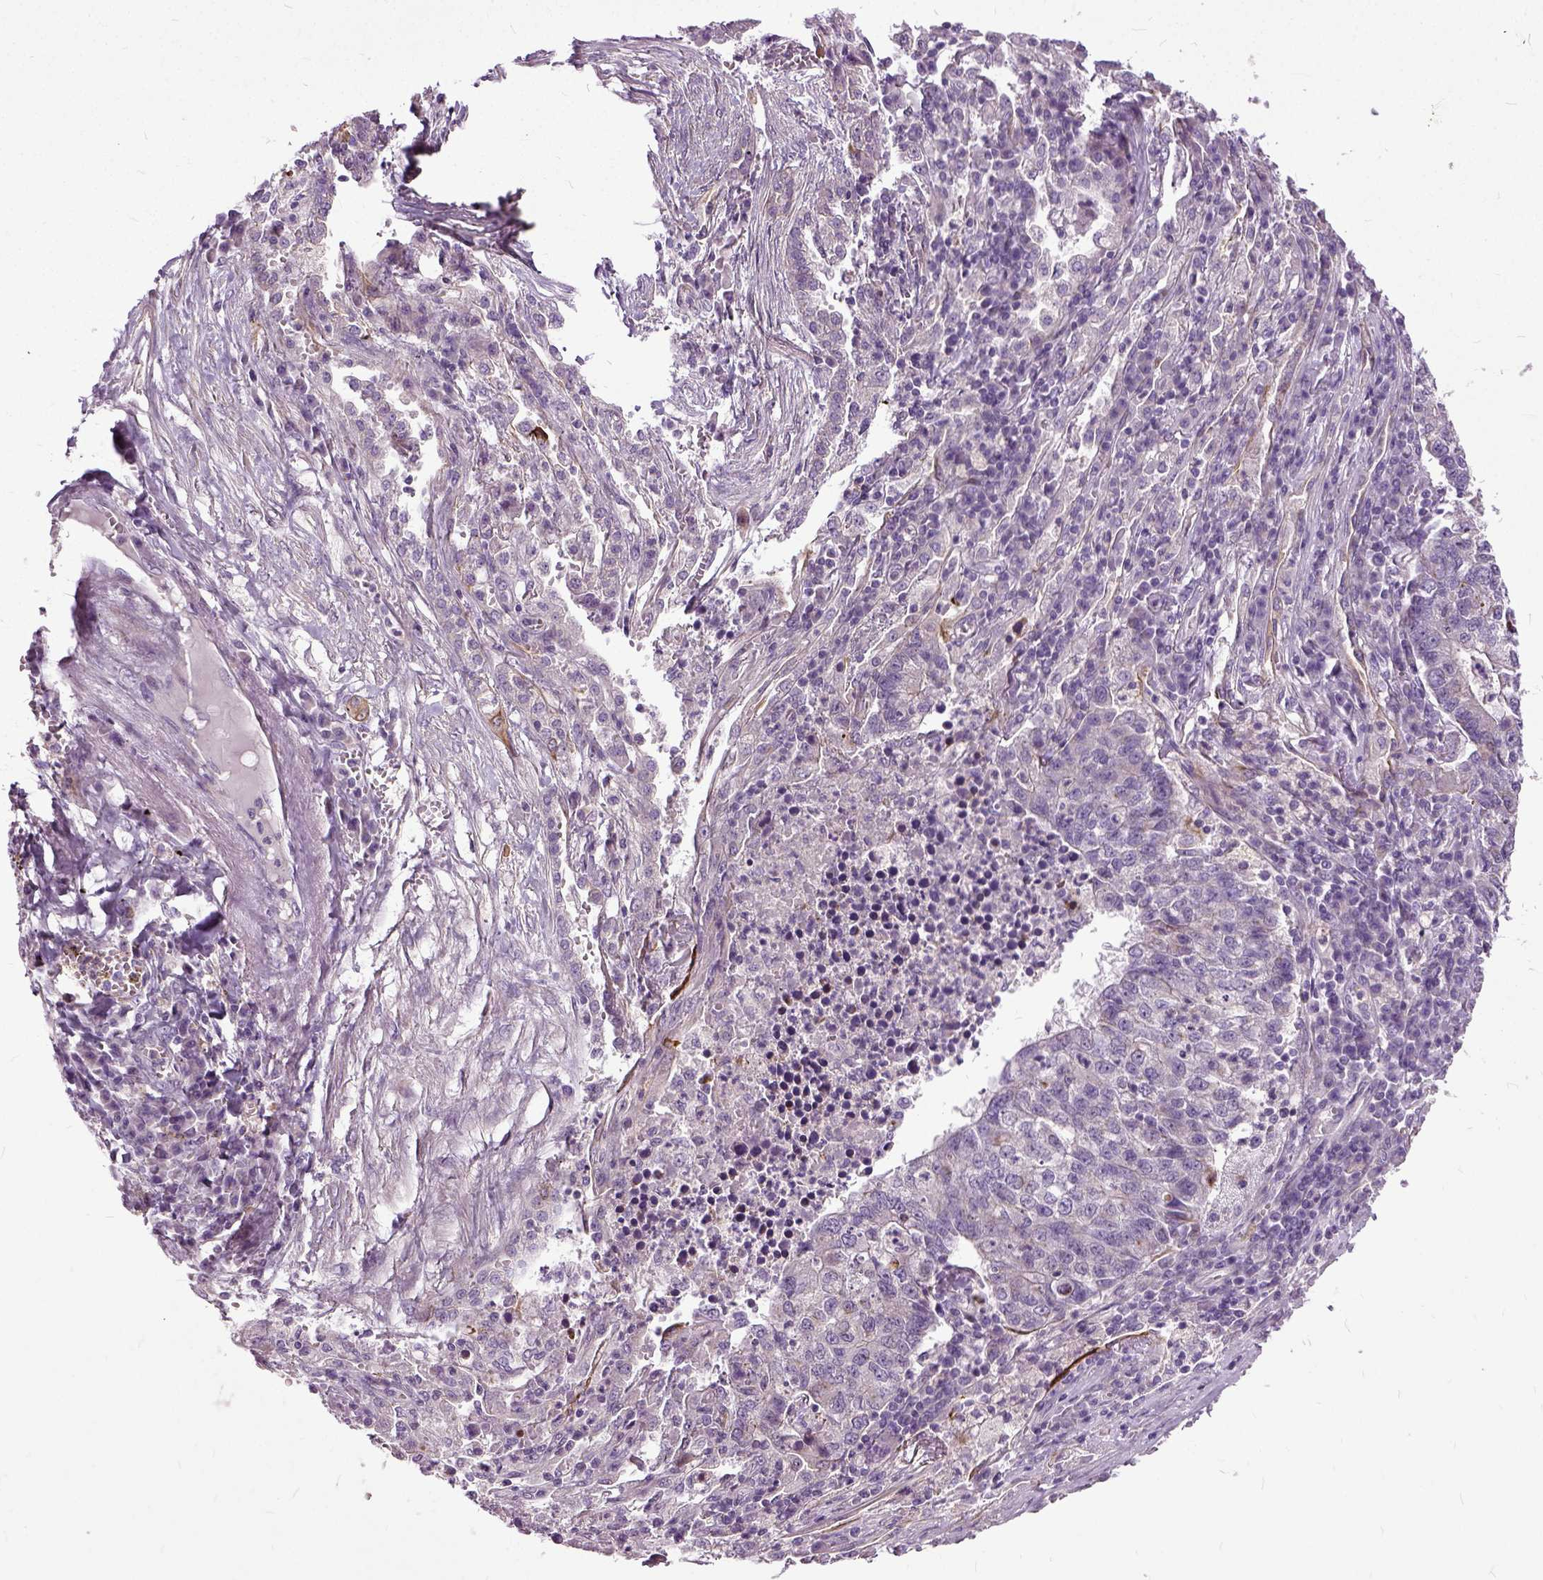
{"staining": {"intensity": "negative", "quantity": "none", "location": "none"}, "tissue": "lung cancer", "cell_type": "Tumor cells", "image_type": "cancer", "snomed": [{"axis": "morphology", "description": "Adenocarcinoma, NOS"}, {"axis": "topography", "description": "Lung"}], "caption": "High magnification brightfield microscopy of adenocarcinoma (lung) stained with DAB (3,3'-diaminobenzidine) (brown) and counterstained with hematoxylin (blue): tumor cells show no significant positivity.", "gene": "ILRUN", "patient": {"sex": "male", "age": 57}}